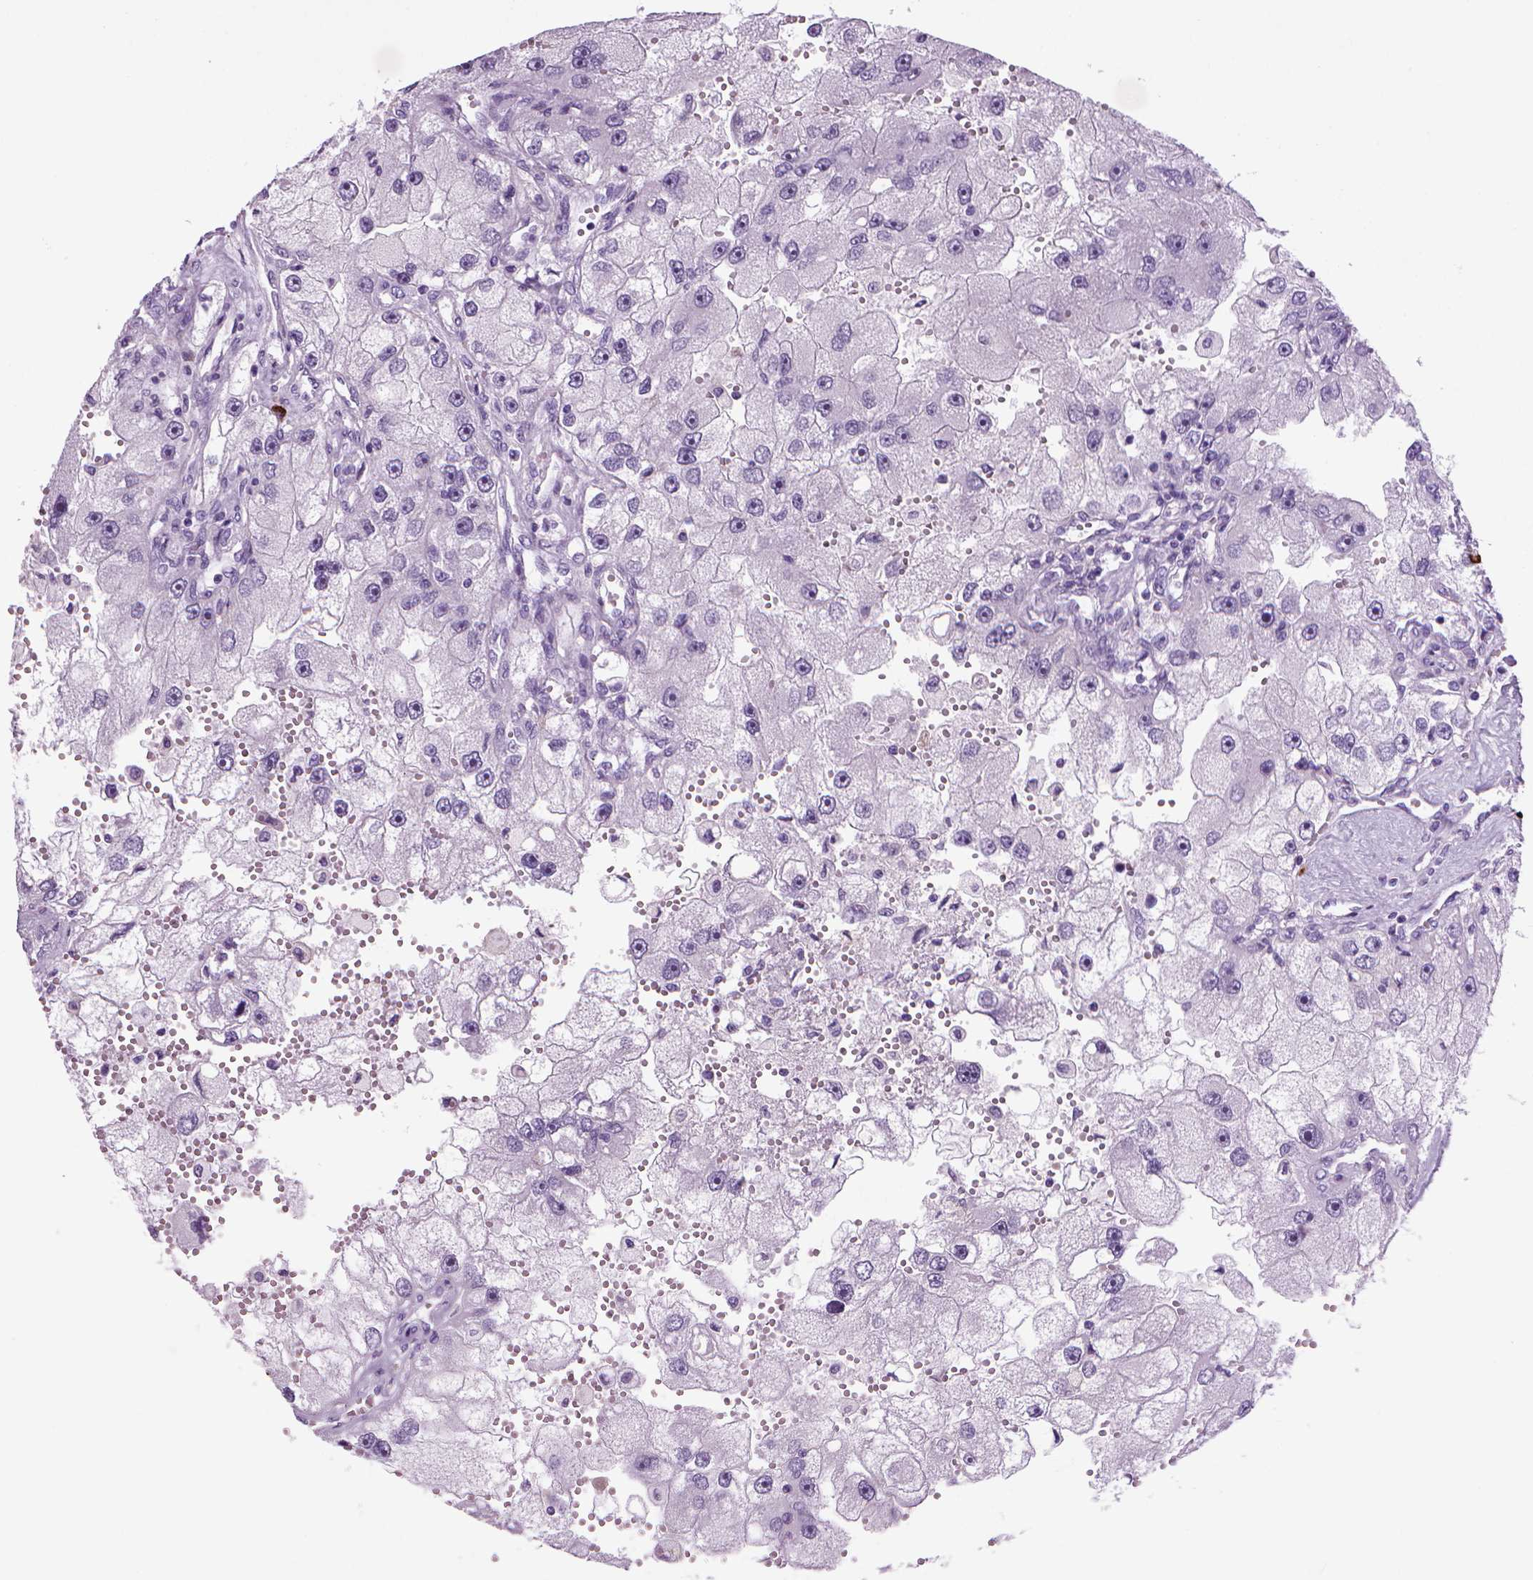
{"staining": {"intensity": "negative", "quantity": "none", "location": "none"}, "tissue": "renal cancer", "cell_type": "Tumor cells", "image_type": "cancer", "snomed": [{"axis": "morphology", "description": "Adenocarcinoma, NOS"}, {"axis": "topography", "description": "Kidney"}], "caption": "An immunohistochemistry micrograph of renal adenocarcinoma is shown. There is no staining in tumor cells of renal adenocarcinoma.", "gene": "MZB1", "patient": {"sex": "male", "age": 63}}